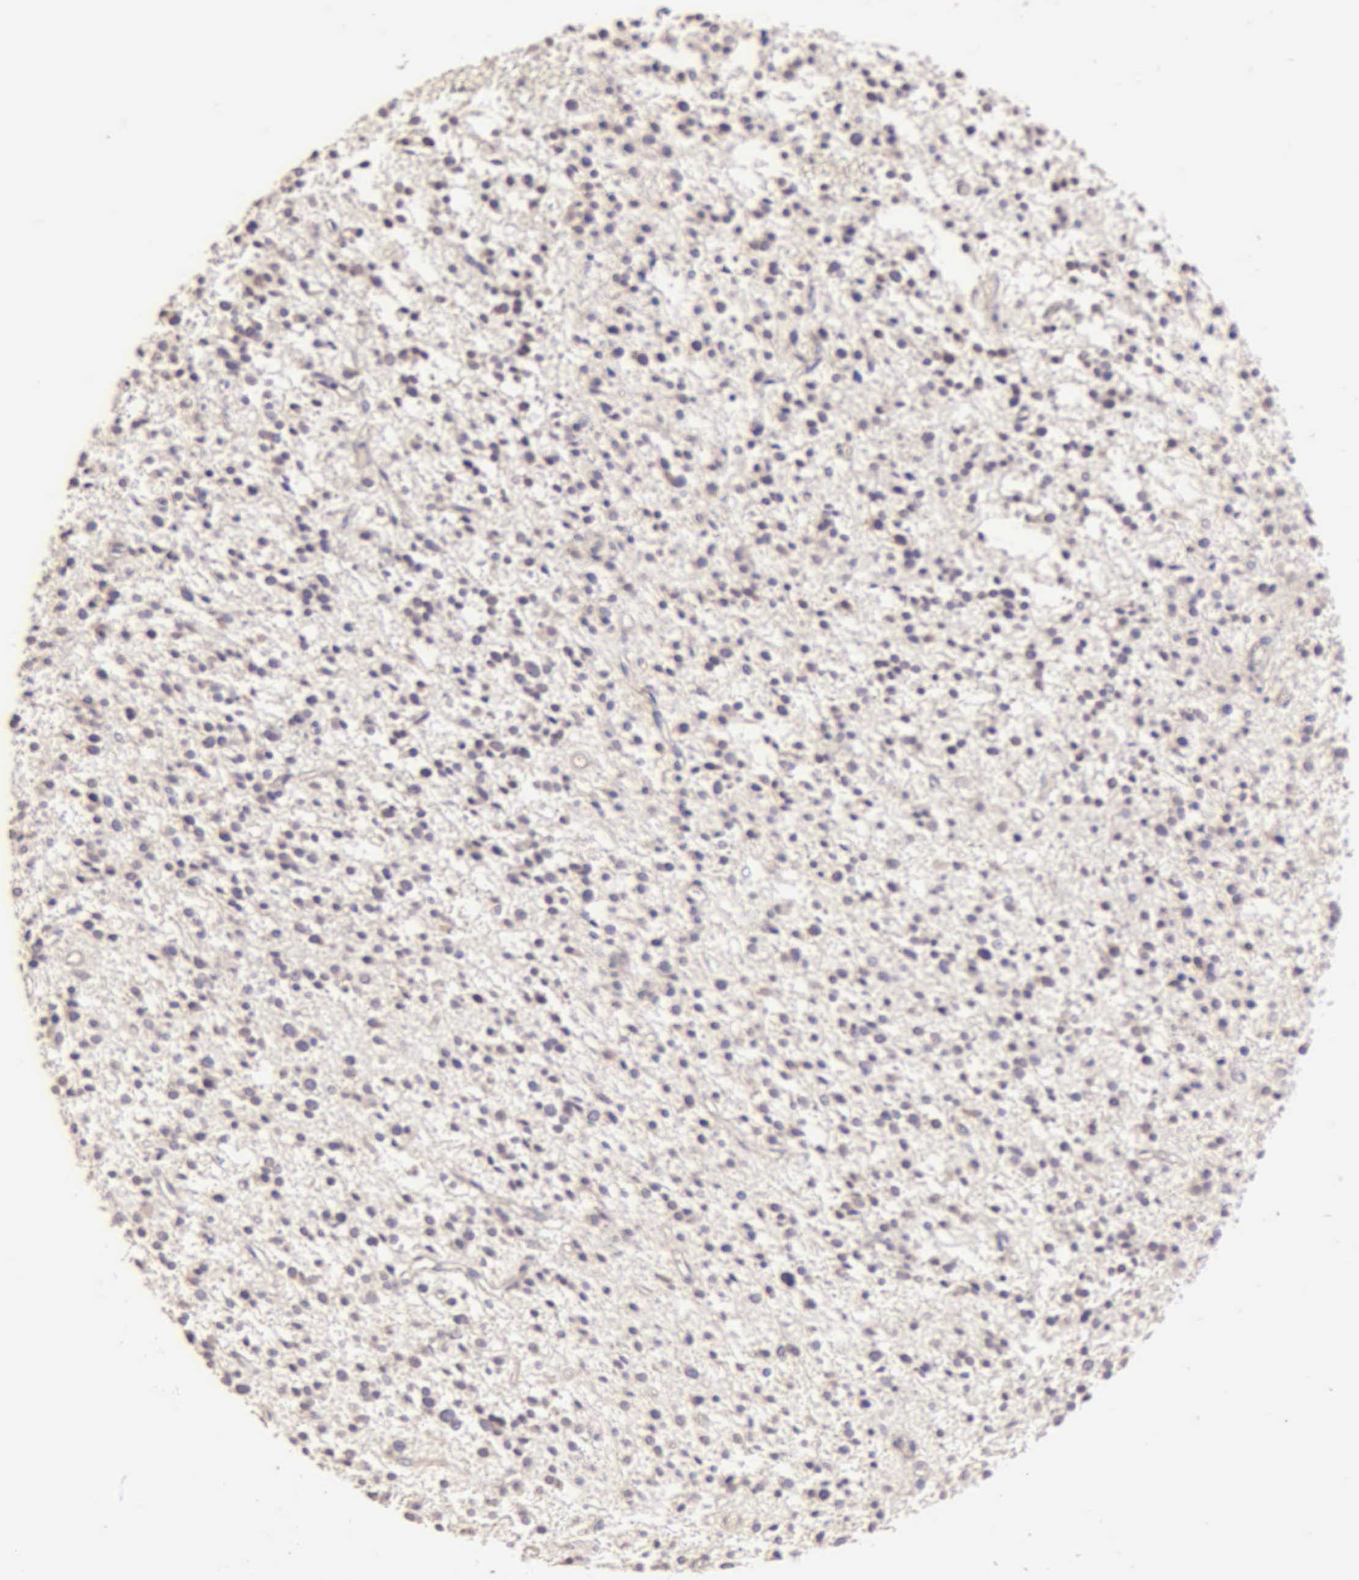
{"staining": {"intensity": "negative", "quantity": "none", "location": "none"}, "tissue": "glioma", "cell_type": "Tumor cells", "image_type": "cancer", "snomed": [{"axis": "morphology", "description": "Glioma, malignant, Low grade"}, {"axis": "topography", "description": "Brain"}], "caption": "Tumor cells are negative for brown protein staining in malignant glioma (low-grade).", "gene": "ESR1", "patient": {"sex": "female", "age": 36}}